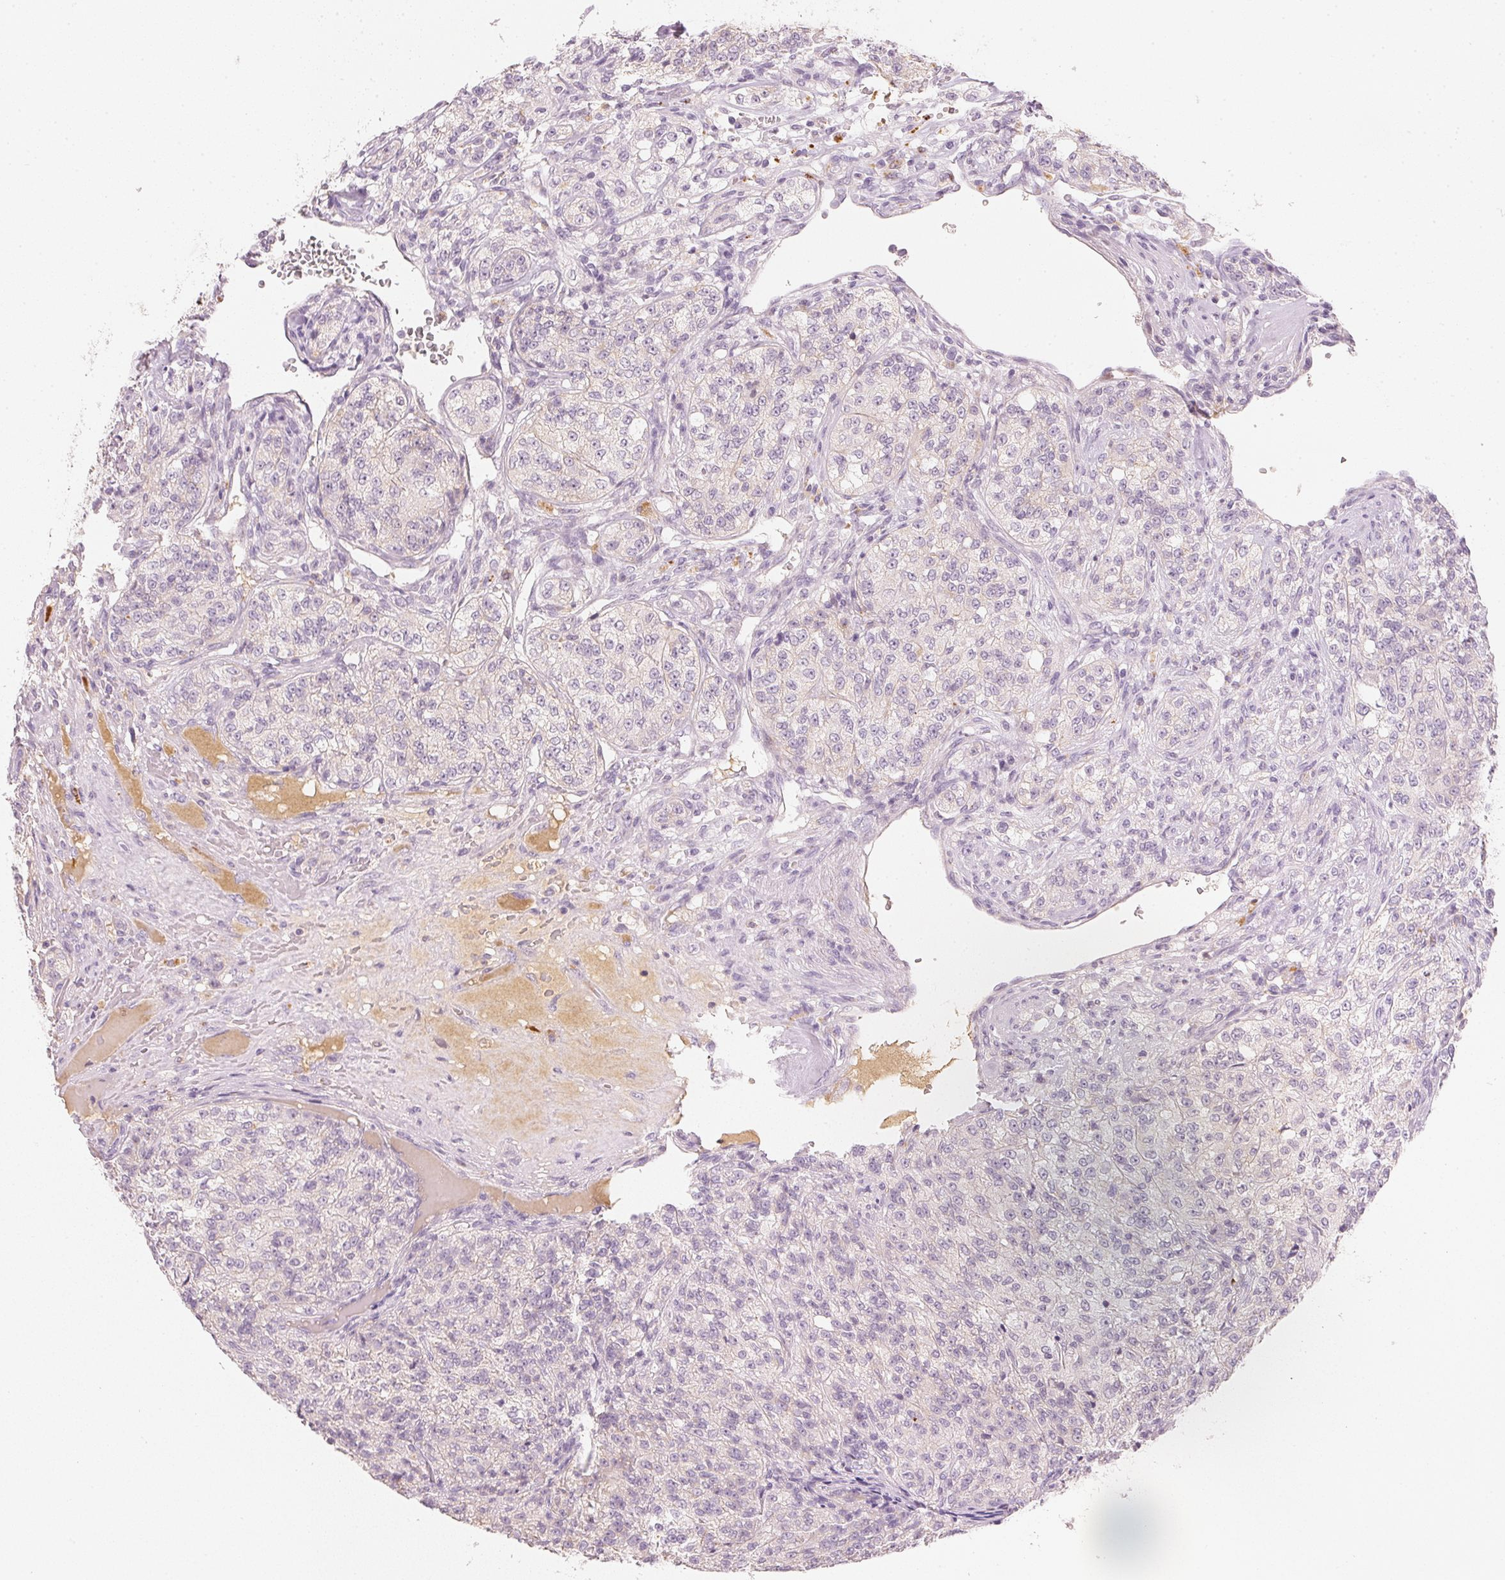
{"staining": {"intensity": "negative", "quantity": "none", "location": "none"}, "tissue": "renal cancer", "cell_type": "Tumor cells", "image_type": "cancer", "snomed": [{"axis": "morphology", "description": "Adenocarcinoma, NOS"}, {"axis": "topography", "description": "Kidney"}], "caption": "DAB immunohistochemical staining of renal cancer displays no significant staining in tumor cells.", "gene": "RMDN2", "patient": {"sex": "female", "age": 63}}